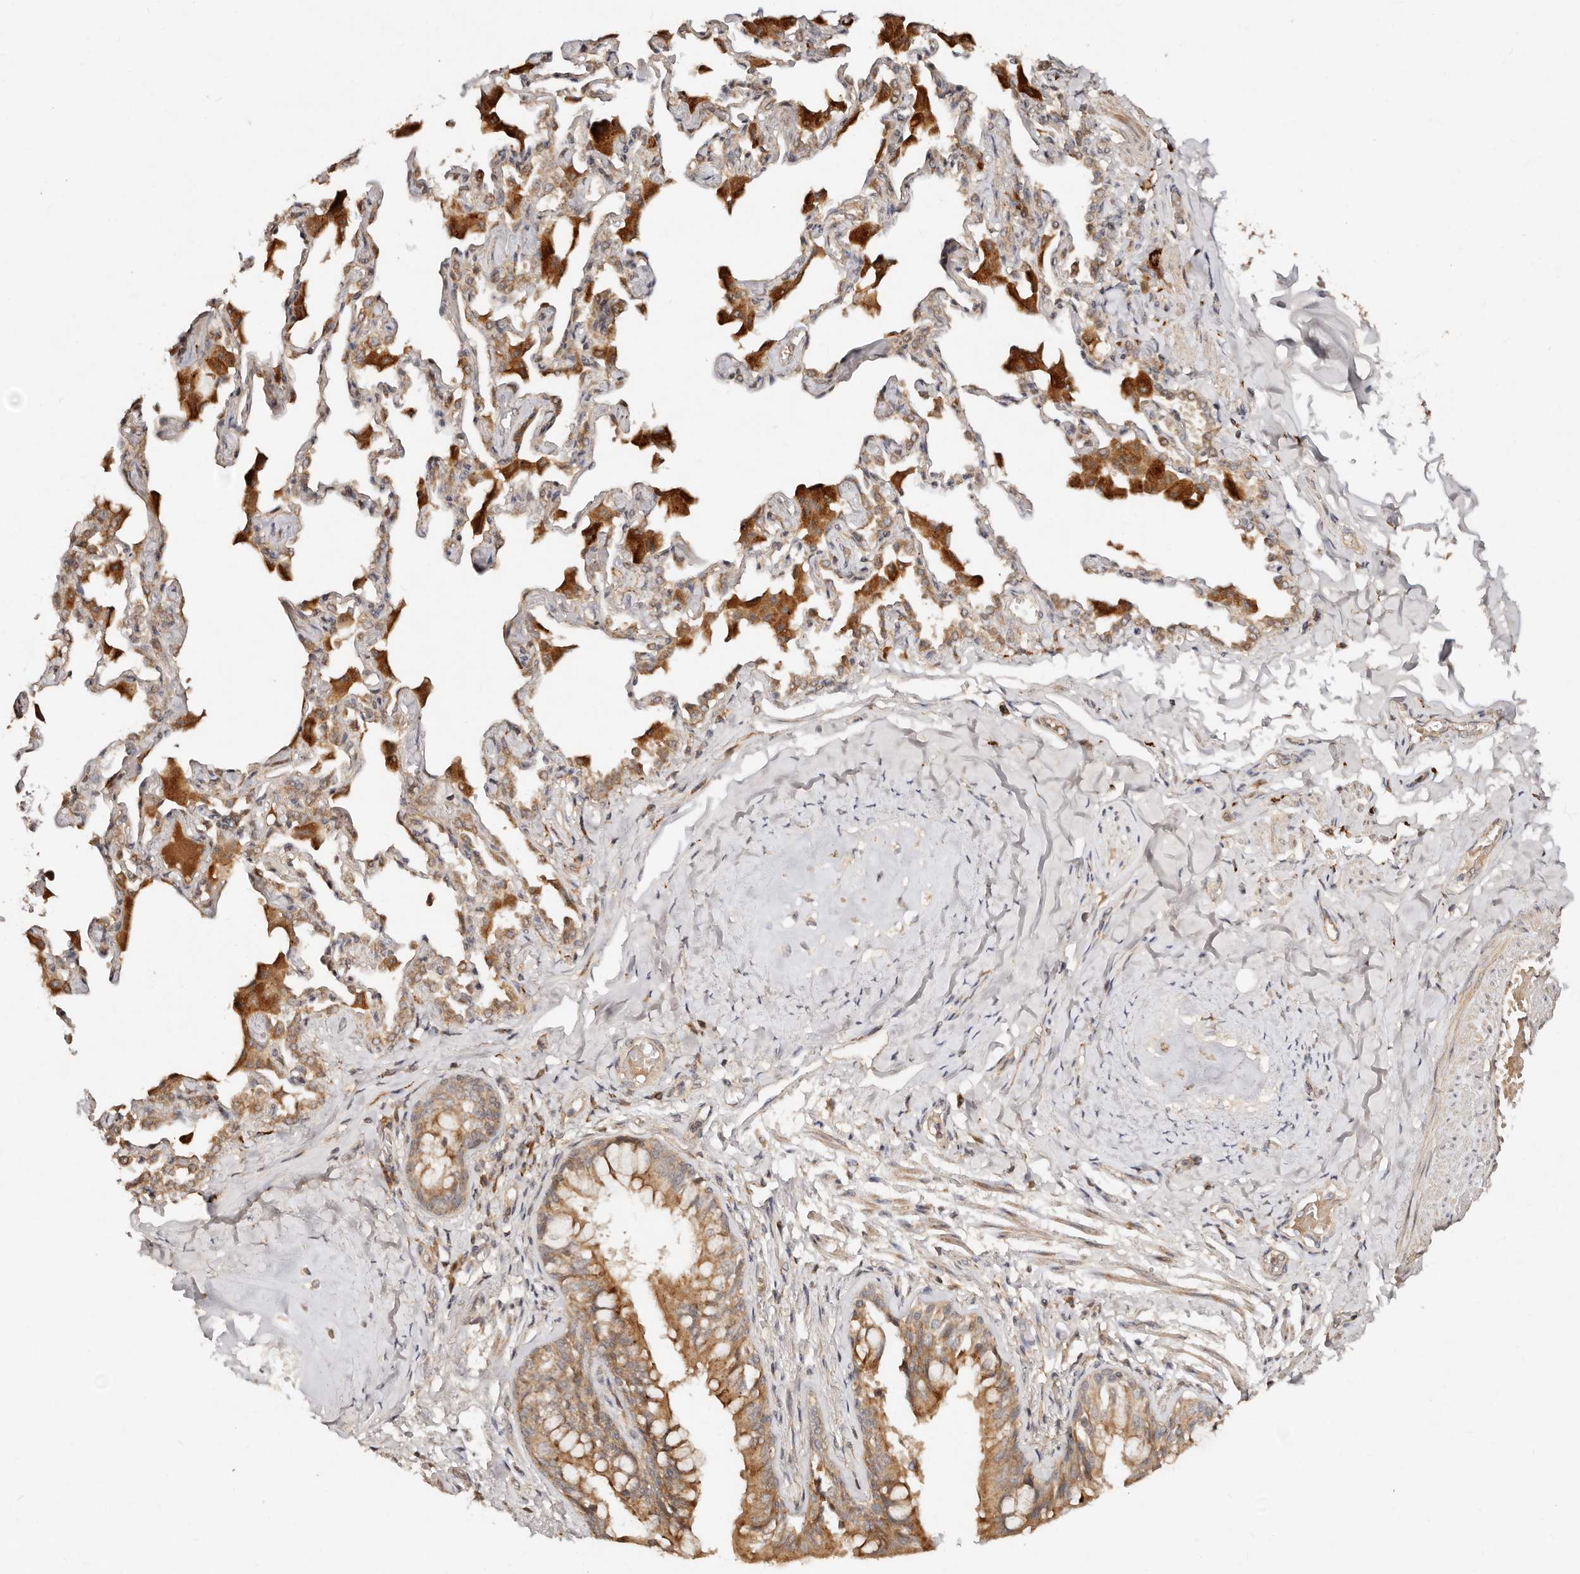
{"staining": {"intensity": "strong", "quantity": ">75%", "location": "cytoplasmic/membranous"}, "tissue": "bronchus", "cell_type": "Respiratory epithelial cells", "image_type": "normal", "snomed": [{"axis": "morphology", "description": "Normal tissue, NOS"}, {"axis": "morphology", "description": "Inflammation, NOS"}, {"axis": "topography", "description": "Lung"}], "caption": "Immunohistochemistry (DAB (3,3'-diaminobenzidine)) staining of unremarkable bronchus exhibits strong cytoplasmic/membranous protein positivity in approximately >75% of respiratory epithelial cells.", "gene": "DENND11", "patient": {"sex": "female", "age": 46}}